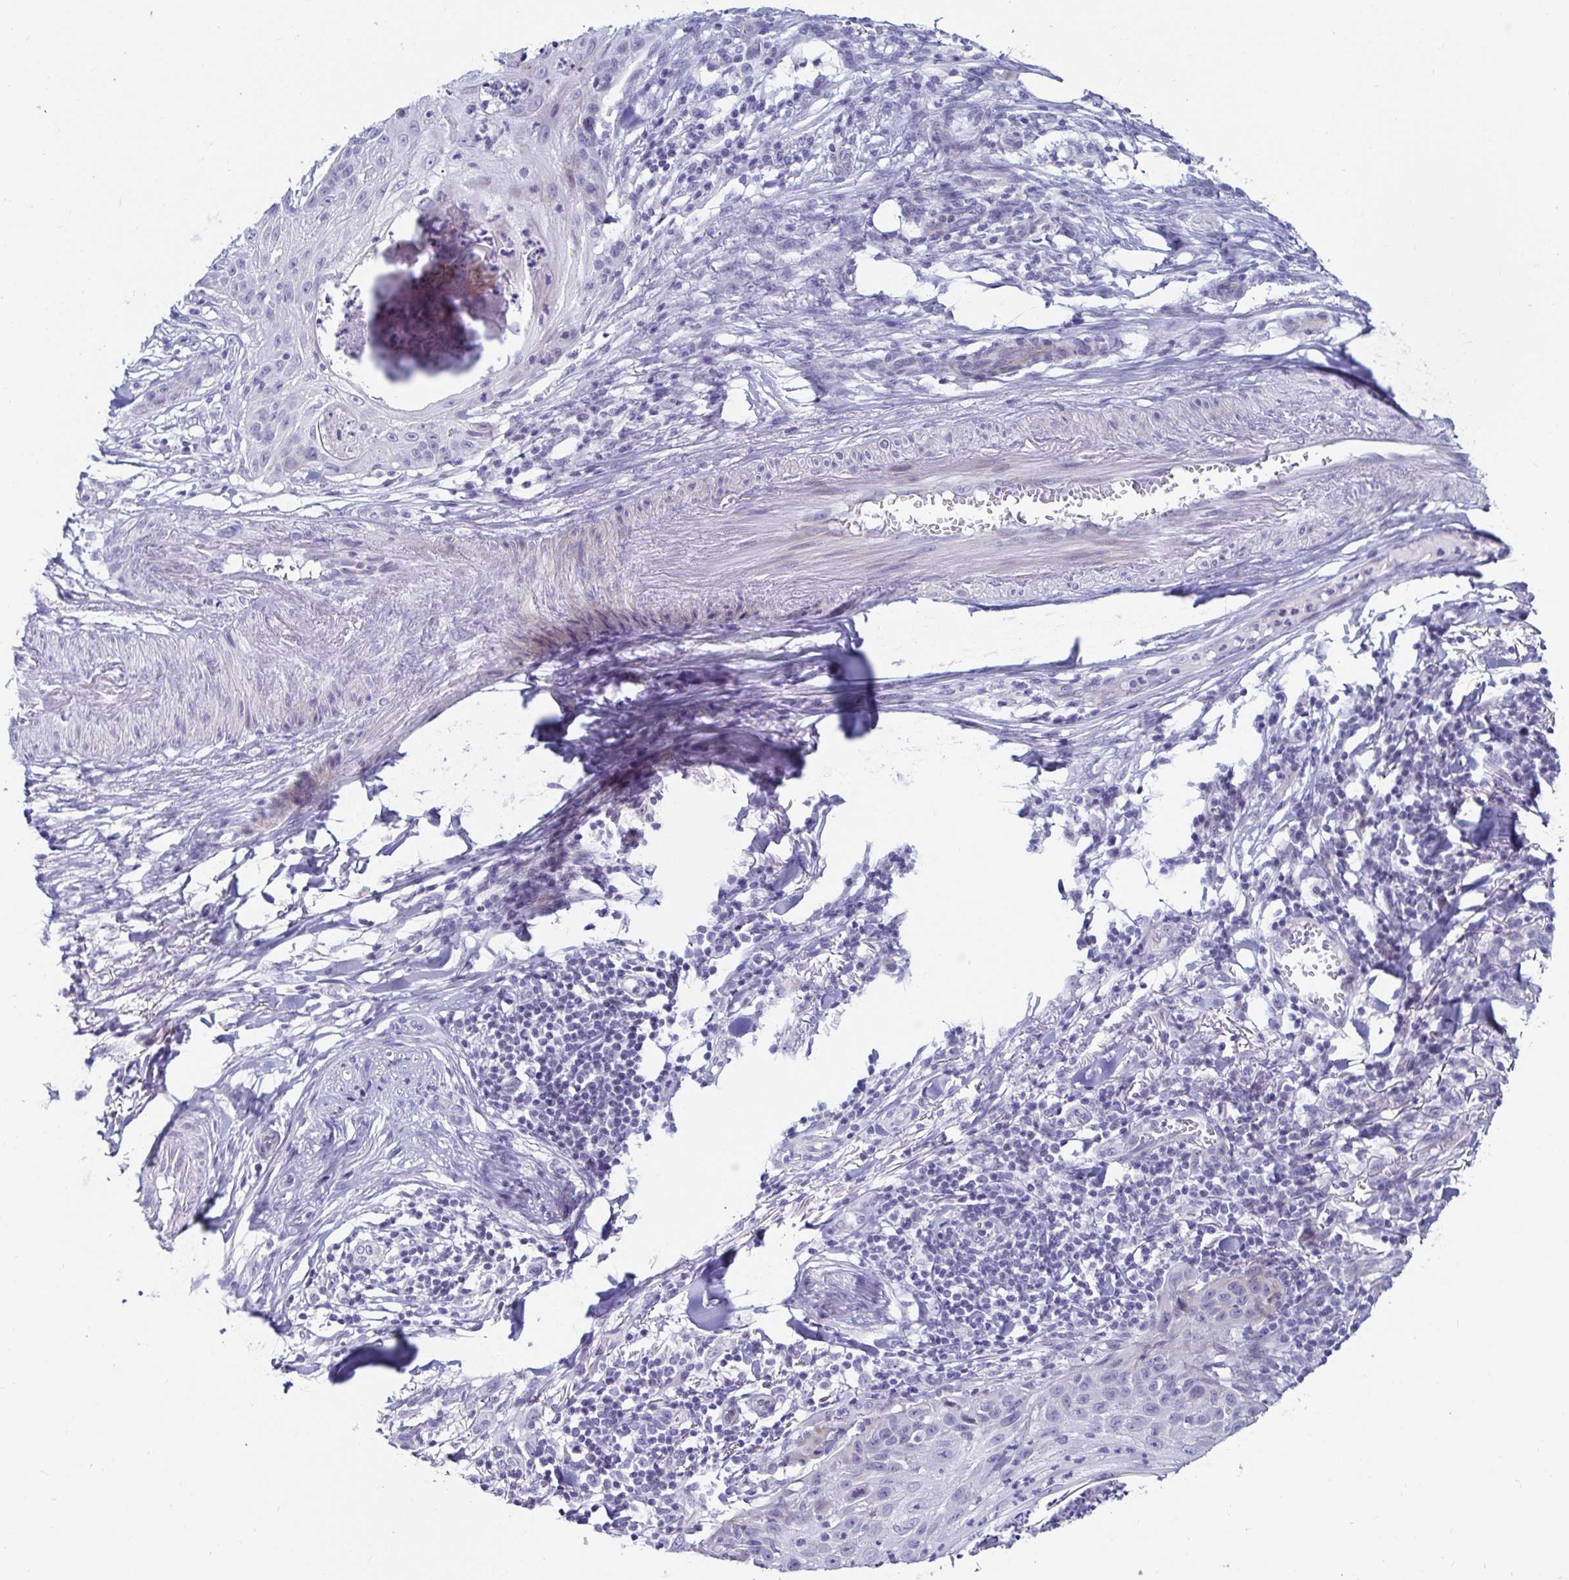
{"staining": {"intensity": "negative", "quantity": "none", "location": "none"}, "tissue": "skin cancer", "cell_type": "Tumor cells", "image_type": "cancer", "snomed": [{"axis": "morphology", "description": "Squamous cell carcinoma, NOS"}, {"axis": "topography", "description": "Skin"}], "caption": "Immunohistochemistry histopathology image of neoplastic tissue: human squamous cell carcinoma (skin) stained with DAB reveals no significant protein expression in tumor cells. (Stains: DAB immunohistochemistry with hematoxylin counter stain, Microscopy: brightfield microscopy at high magnification).", "gene": "OR10K1", "patient": {"sex": "female", "age": 88}}